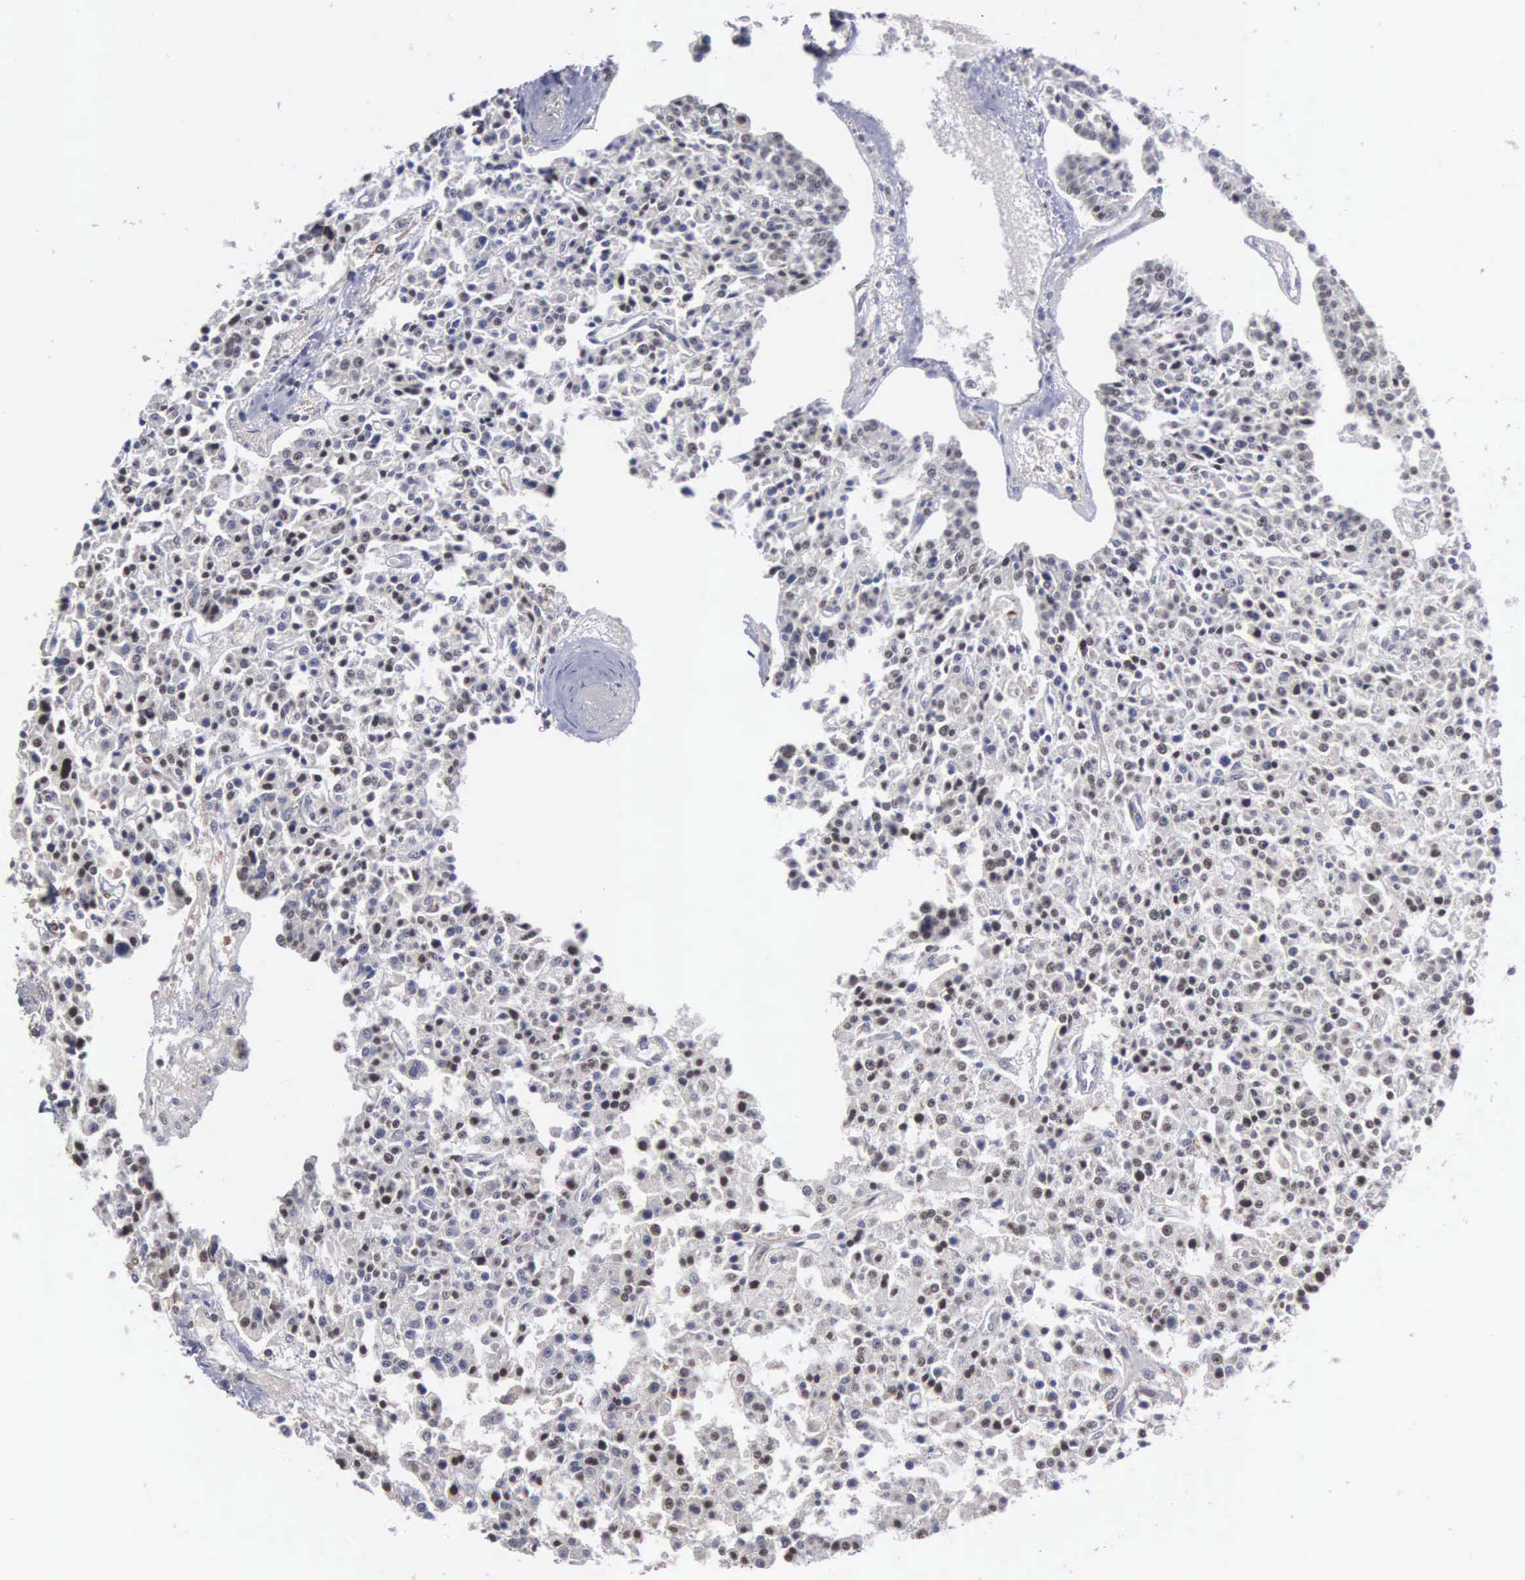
{"staining": {"intensity": "moderate", "quantity": "25%-75%", "location": "nuclear"}, "tissue": "carcinoid", "cell_type": "Tumor cells", "image_type": "cancer", "snomed": [{"axis": "morphology", "description": "Carcinoid, malignant, NOS"}, {"axis": "topography", "description": "Stomach"}], "caption": "Immunohistochemistry (DAB) staining of human carcinoid shows moderate nuclear protein expression in about 25%-75% of tumor cells.", "gene": "TRMT5", "patient": {"sex": "female", "age": 76}}